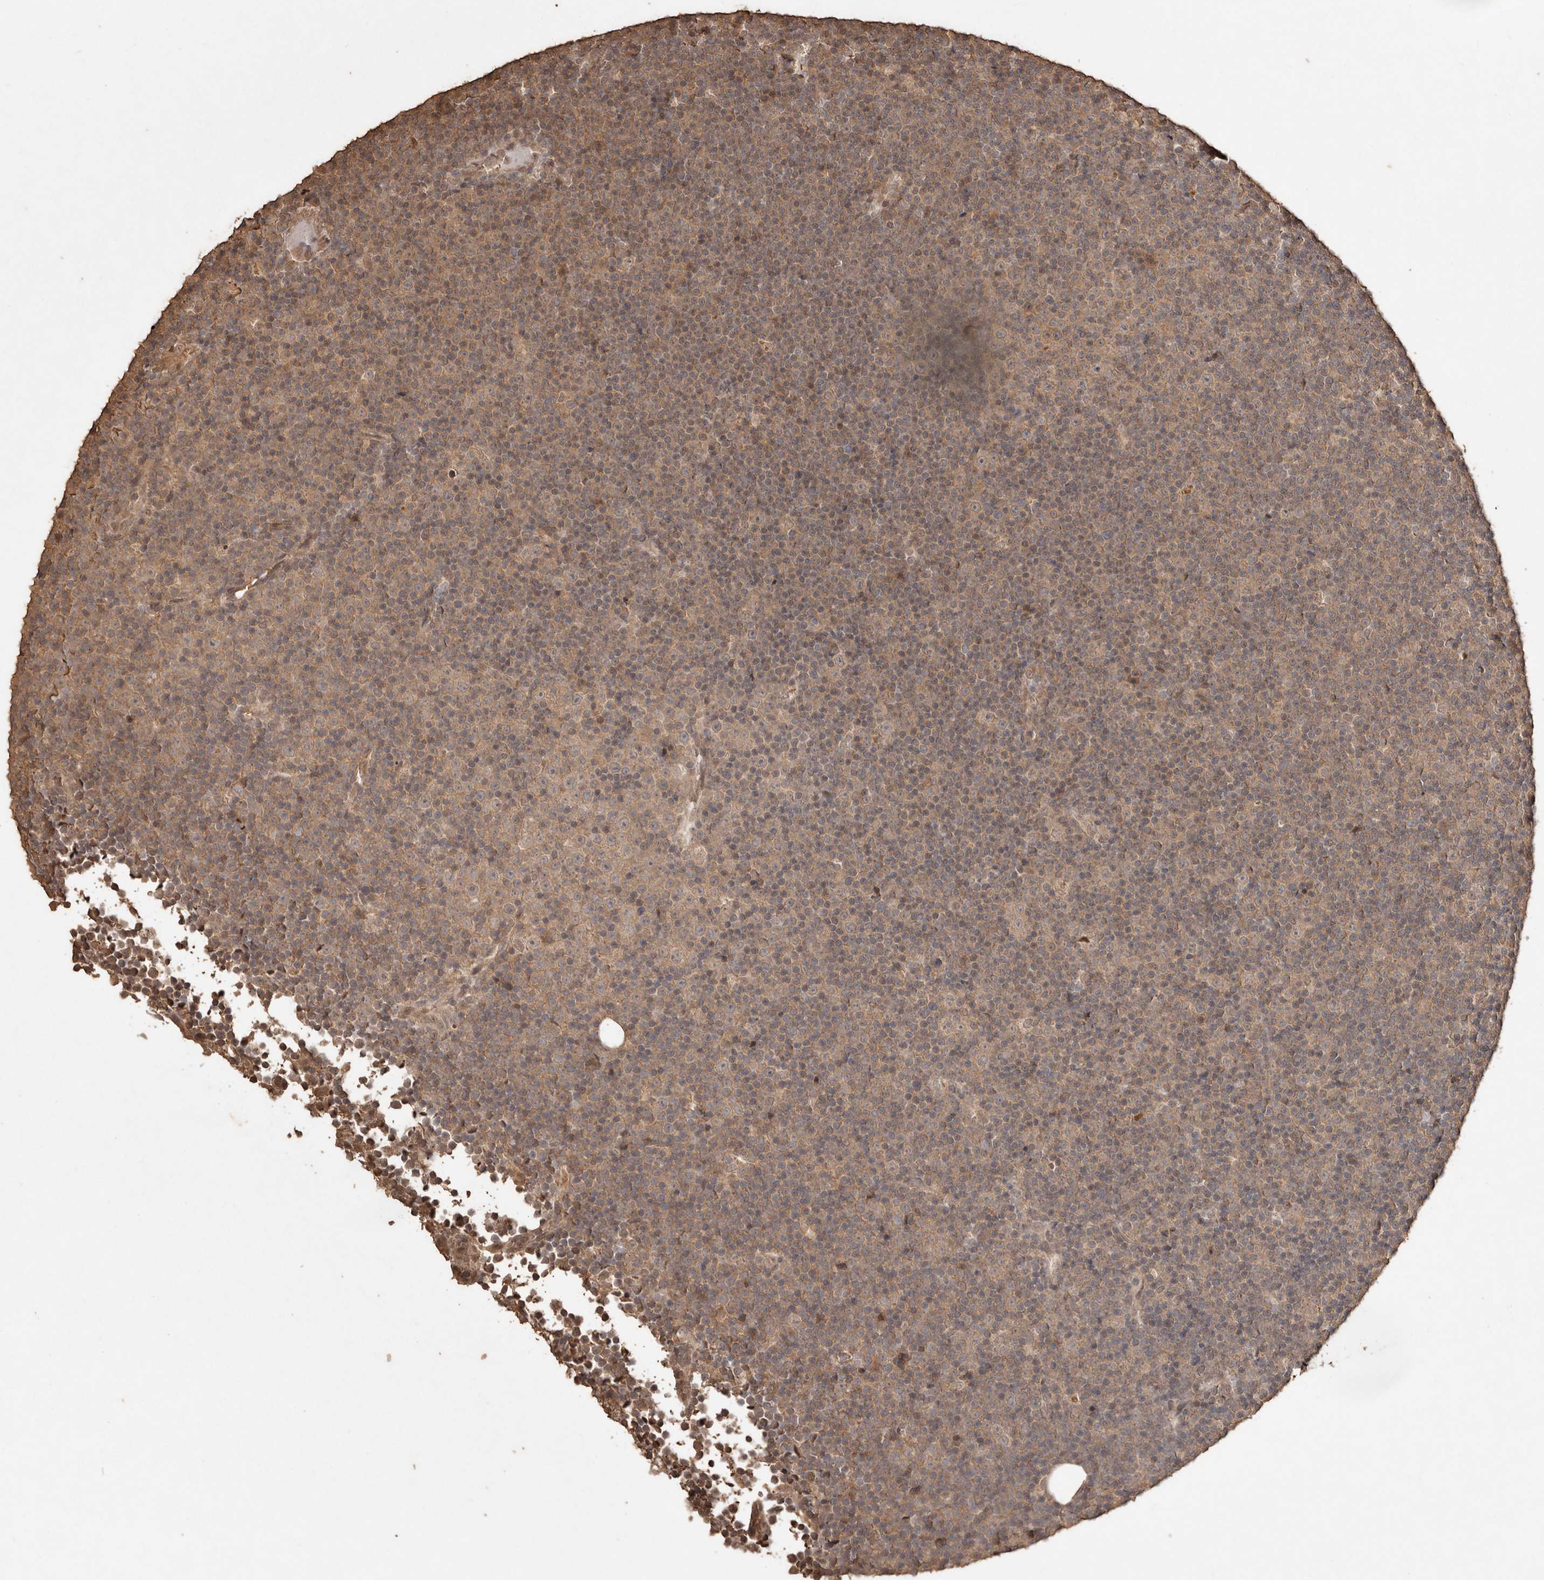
{"staining": {"intensity": "weak", "quantity": ">75%", "location": "cytoplasmic/membranous"}, "tissue": "lymphoma", "cell_type": "Tumor cells", "image_type": "cancer", "snomed": [{"axis": "morphology", "description": "Malignant lymphoma, non-Hodgkin's type, Low grade"}, {"axis": "topography", "description": "Lymph node"}], "caption": "Human malignant lymphoma, non-Hodgkin's type (low-grade) stained with a brown dye shows weak cytoplasmic/membranous positive expression in approximately >75% of tumor cells.", "gene": "PKDCC", "patient": {"sex": "female", "age": 67}}